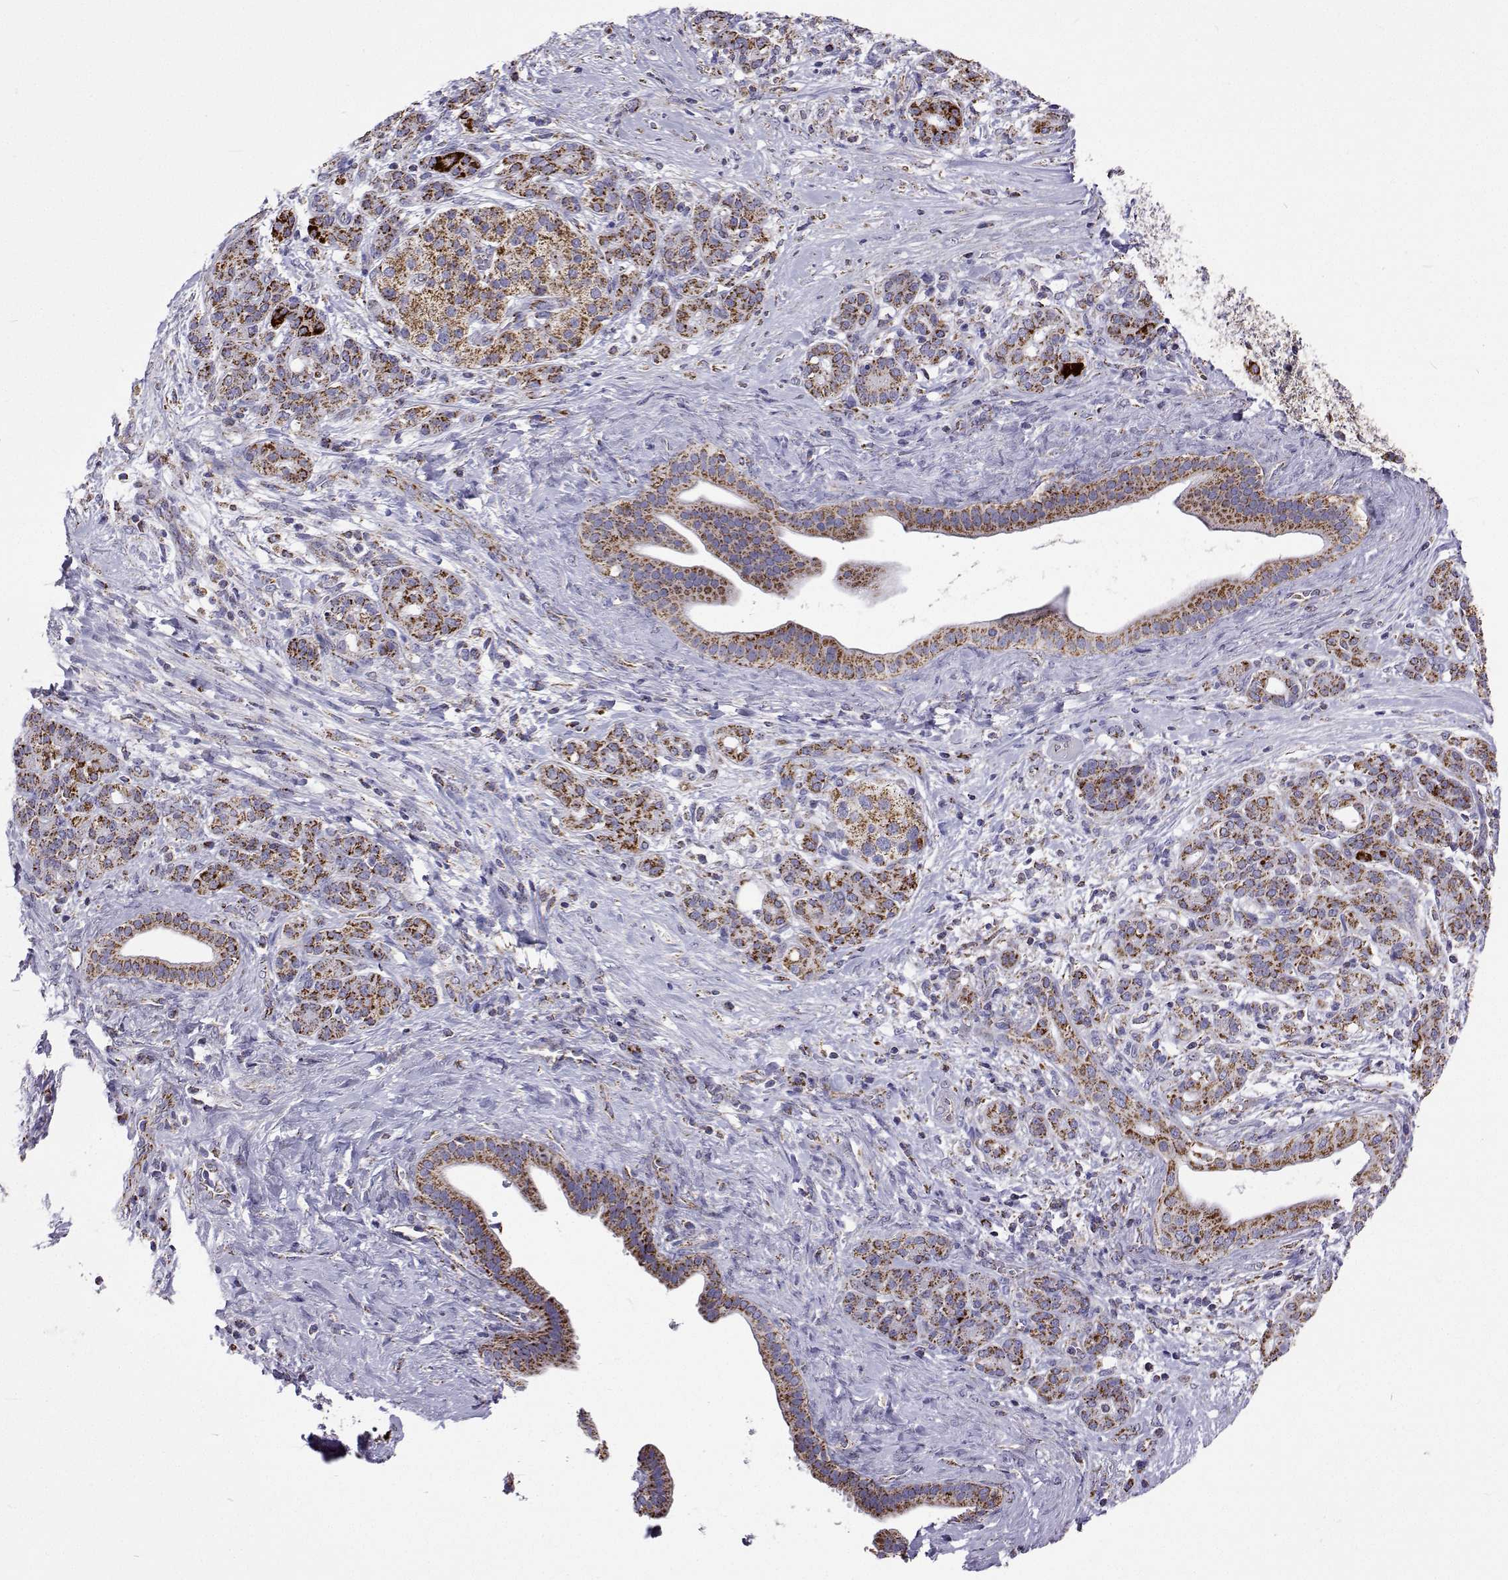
{"staining": {"intensity": "moderate", "quantity": ">75%", "location": "cytoplasmic/membranous"}, "tissue": "pancreatic cancer", "cell_type": "Tumor cells", "image_type": "cancer", "snomed": [{"axis": "morphology", "description": "Adenocarcinoma, NOS"}, {"axis": "topography", "description": "Pancreas"}], "caption": "Immunohistochemical staining of human pancreatic adenocarcinoma displays moderate cytoplasmic/membranous protein positivity in approximately >75% of tumor cells. Nuclei are stained in blue.", "gene": "MCCC2", "patient": {"sex": "male", "age": 44}}